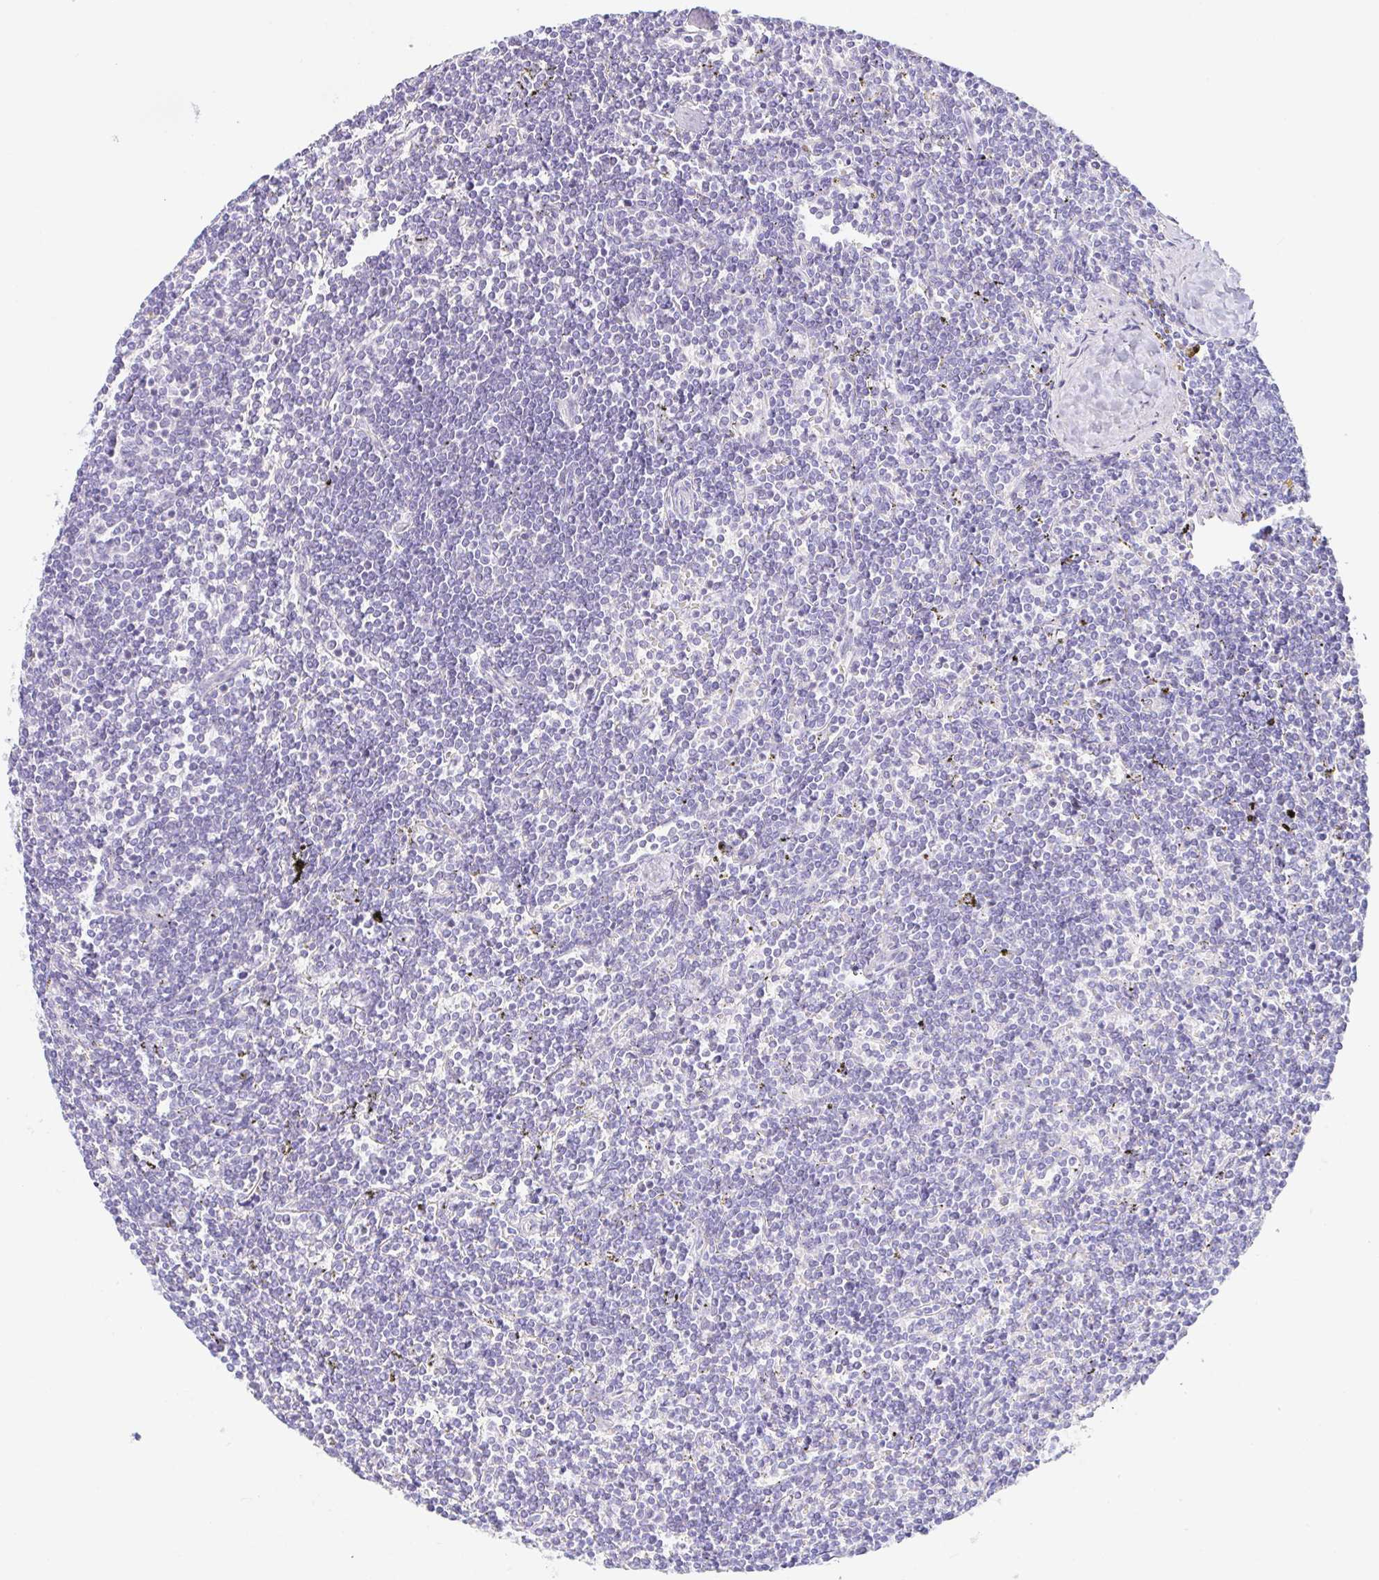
{"staining": {"intensity": "negative", "quantity": "none", "location": "none"}, "tissue": "lymphoma", "cell_type": "Tumor cells", "image_type": "cancer", "snomed": [{"axis": "morphology", "description": "Malignant lymphoma, non-Hodgkin's type, Low grade"}, {"axis": "topography", "description": "Spleen"}], "caption": "This is an immunohistochemistry photomicrograph of human lymphoma. There is no expression in tumor cells.", "gene": "PAX8", "patient": {"sex": "male", "age": 78}}